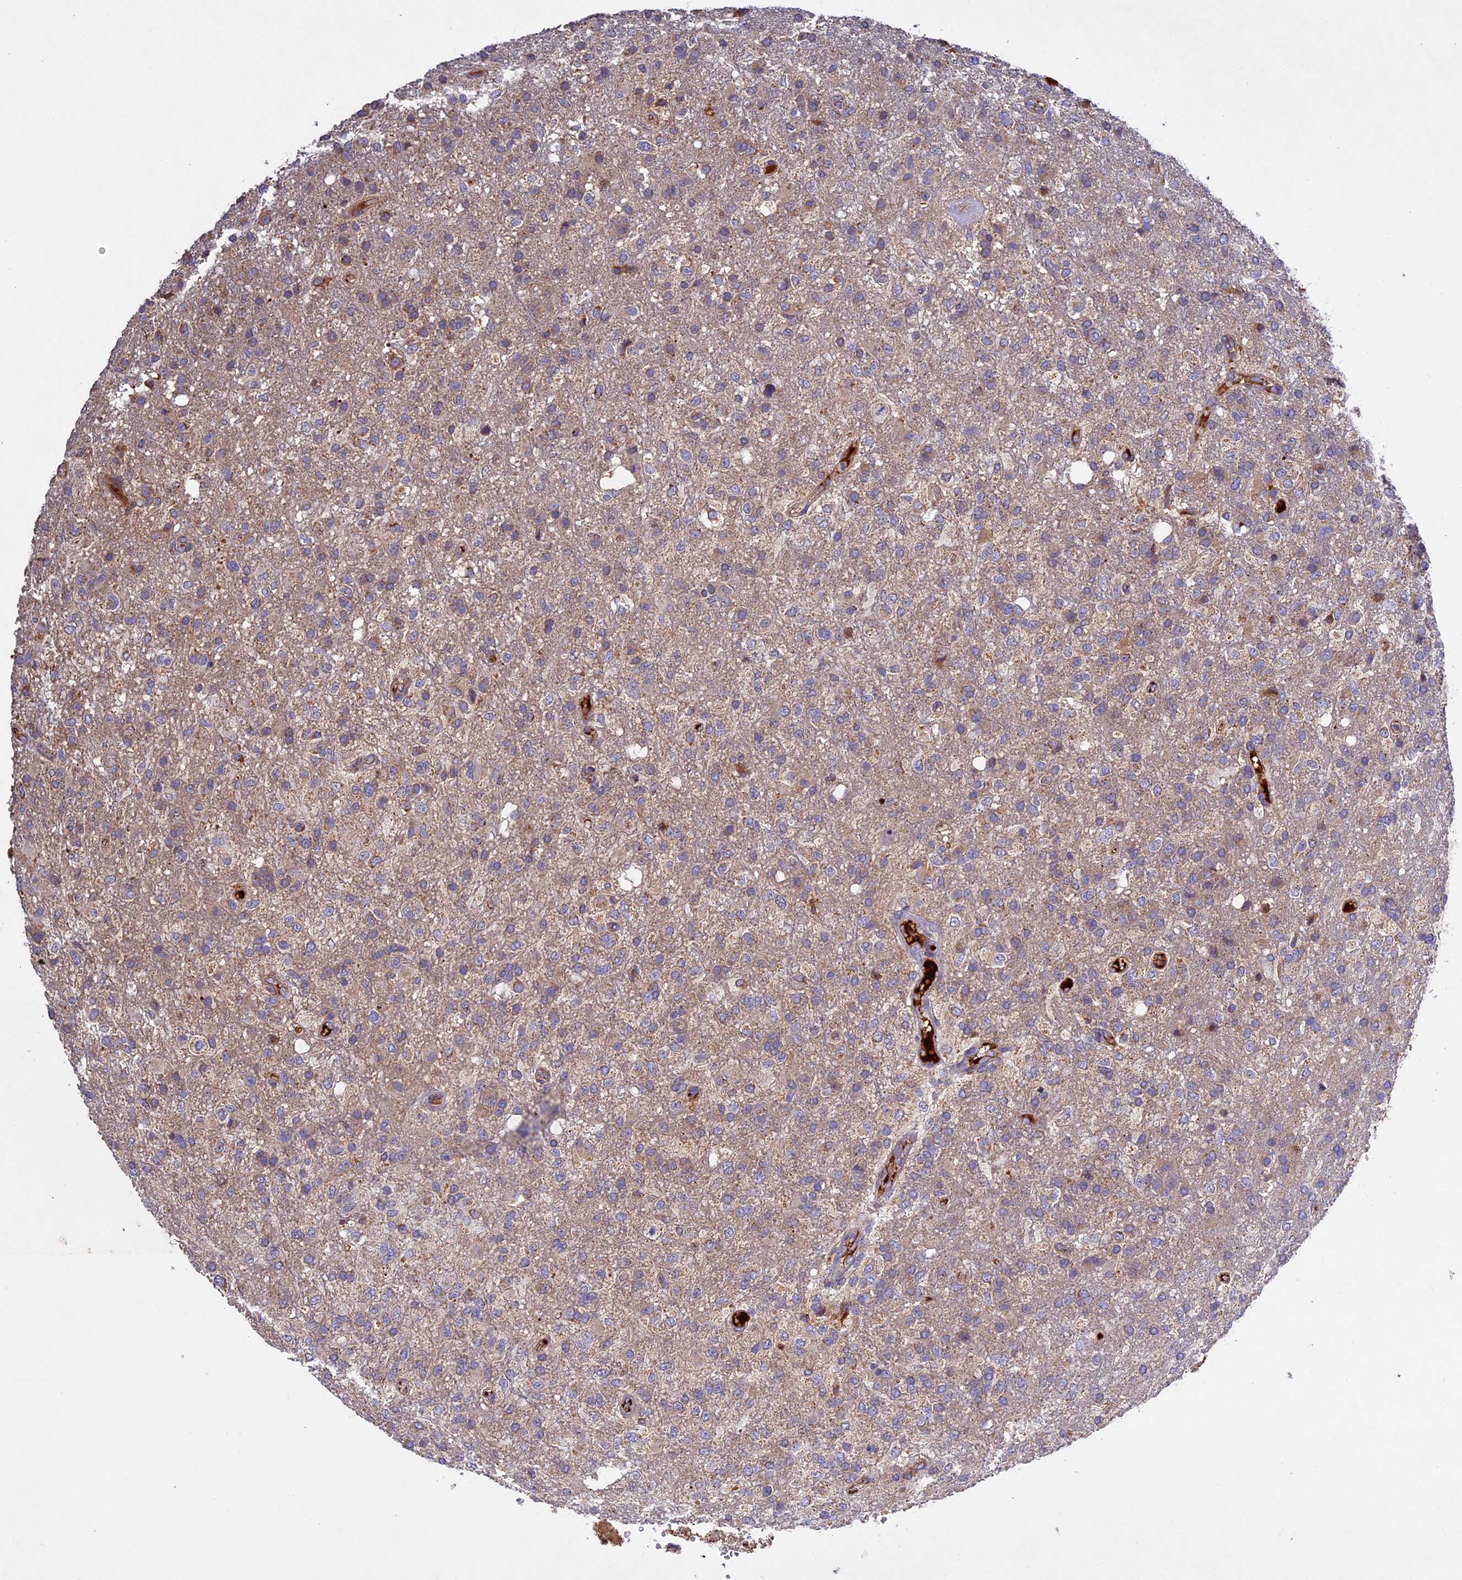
{"staining": {"intensity": "weak", "quantity": ">75%", "location": "cytoplasmic/membranous"}, "tissue": "glioma", "cell_type": "Tumor cells", "image_type": "cancer", "snomed": [{"axis": "morphology", "description": "Glioma, malignant, High grade"}, {"axis": "topography", "description": "Brain"}], "caption": "This is an image of immunohistochemistry staining of glioma, which shows weak staining in the cytoplasmic/membranous of tumor cells.", "gene": "OCEL1", "patient": {"sex": "female", "age": 74}}